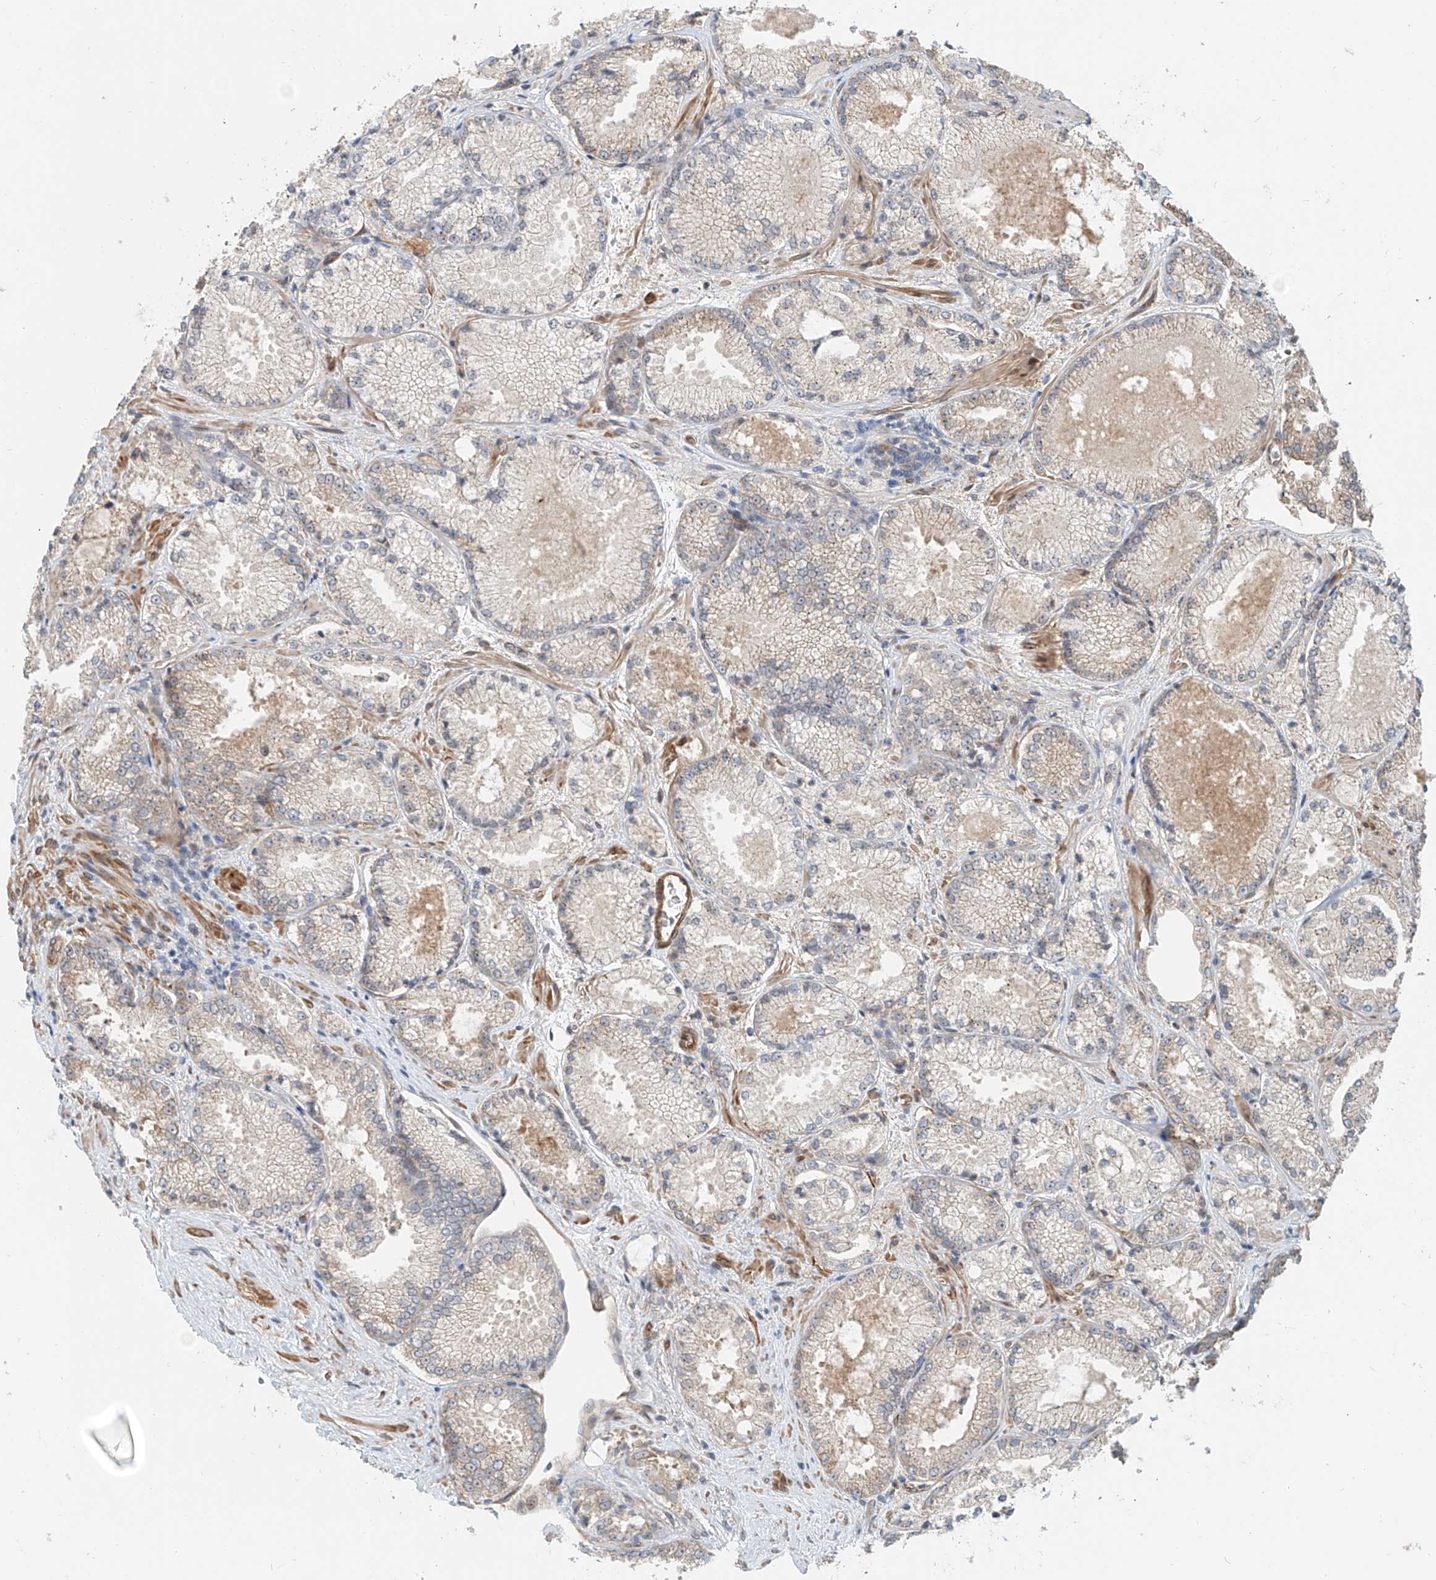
{"staining": {"intensity": "negative", "quantity": "none", "location": "none"}, "tissue": "prostate cancer", "cell_type": "Tumor cells", "image_type": "cancer", "snomed": [{"axis": "morphology", "description": "Adenocarcinoma, High grade"}, {"axis": "topography", "description": "Prostate"}], "caption": "Human prostate adenocarcinoma (high-grade) stained for a protein using immunohistochemistry displays no expression in tumor cells.", "gene": "SASH1", "patient": {"sex": "male", "age": 73}}